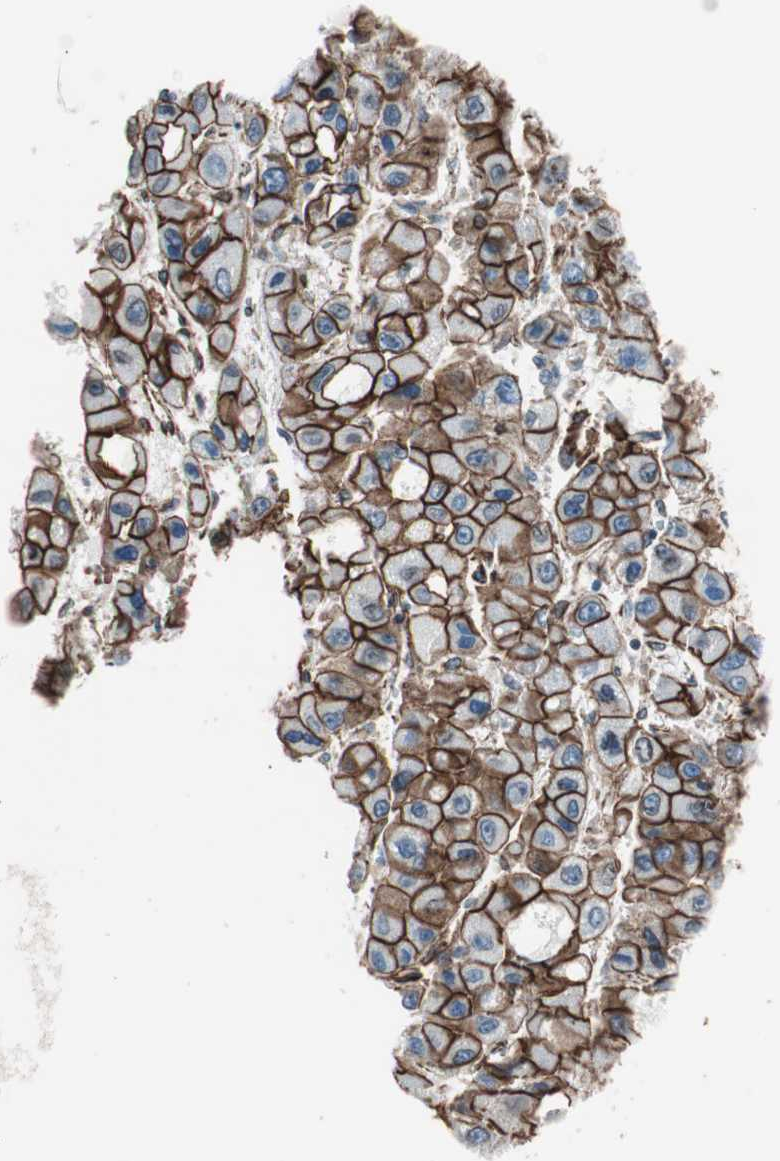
{"staining": {"intensity": "strong", "quantity": ">75%", "location": "cytoplasmic/membranous"}, "tissue": "liver cancer", "cell_type": "Tumor cells", "image_type": "cancer", "snomed": [{"axis": "morphology", "description": "Carcinoma, Hepatocellular, NOS"}, {"axis": "topography", "description": "Liver"}], "caption": "Liver cancer (hepatocellular carcinoma) stained with a protein marker reveals strong staining in tumor cells.", "gene": "TCTA", "patient": {"sex": "male", "age": 55}}